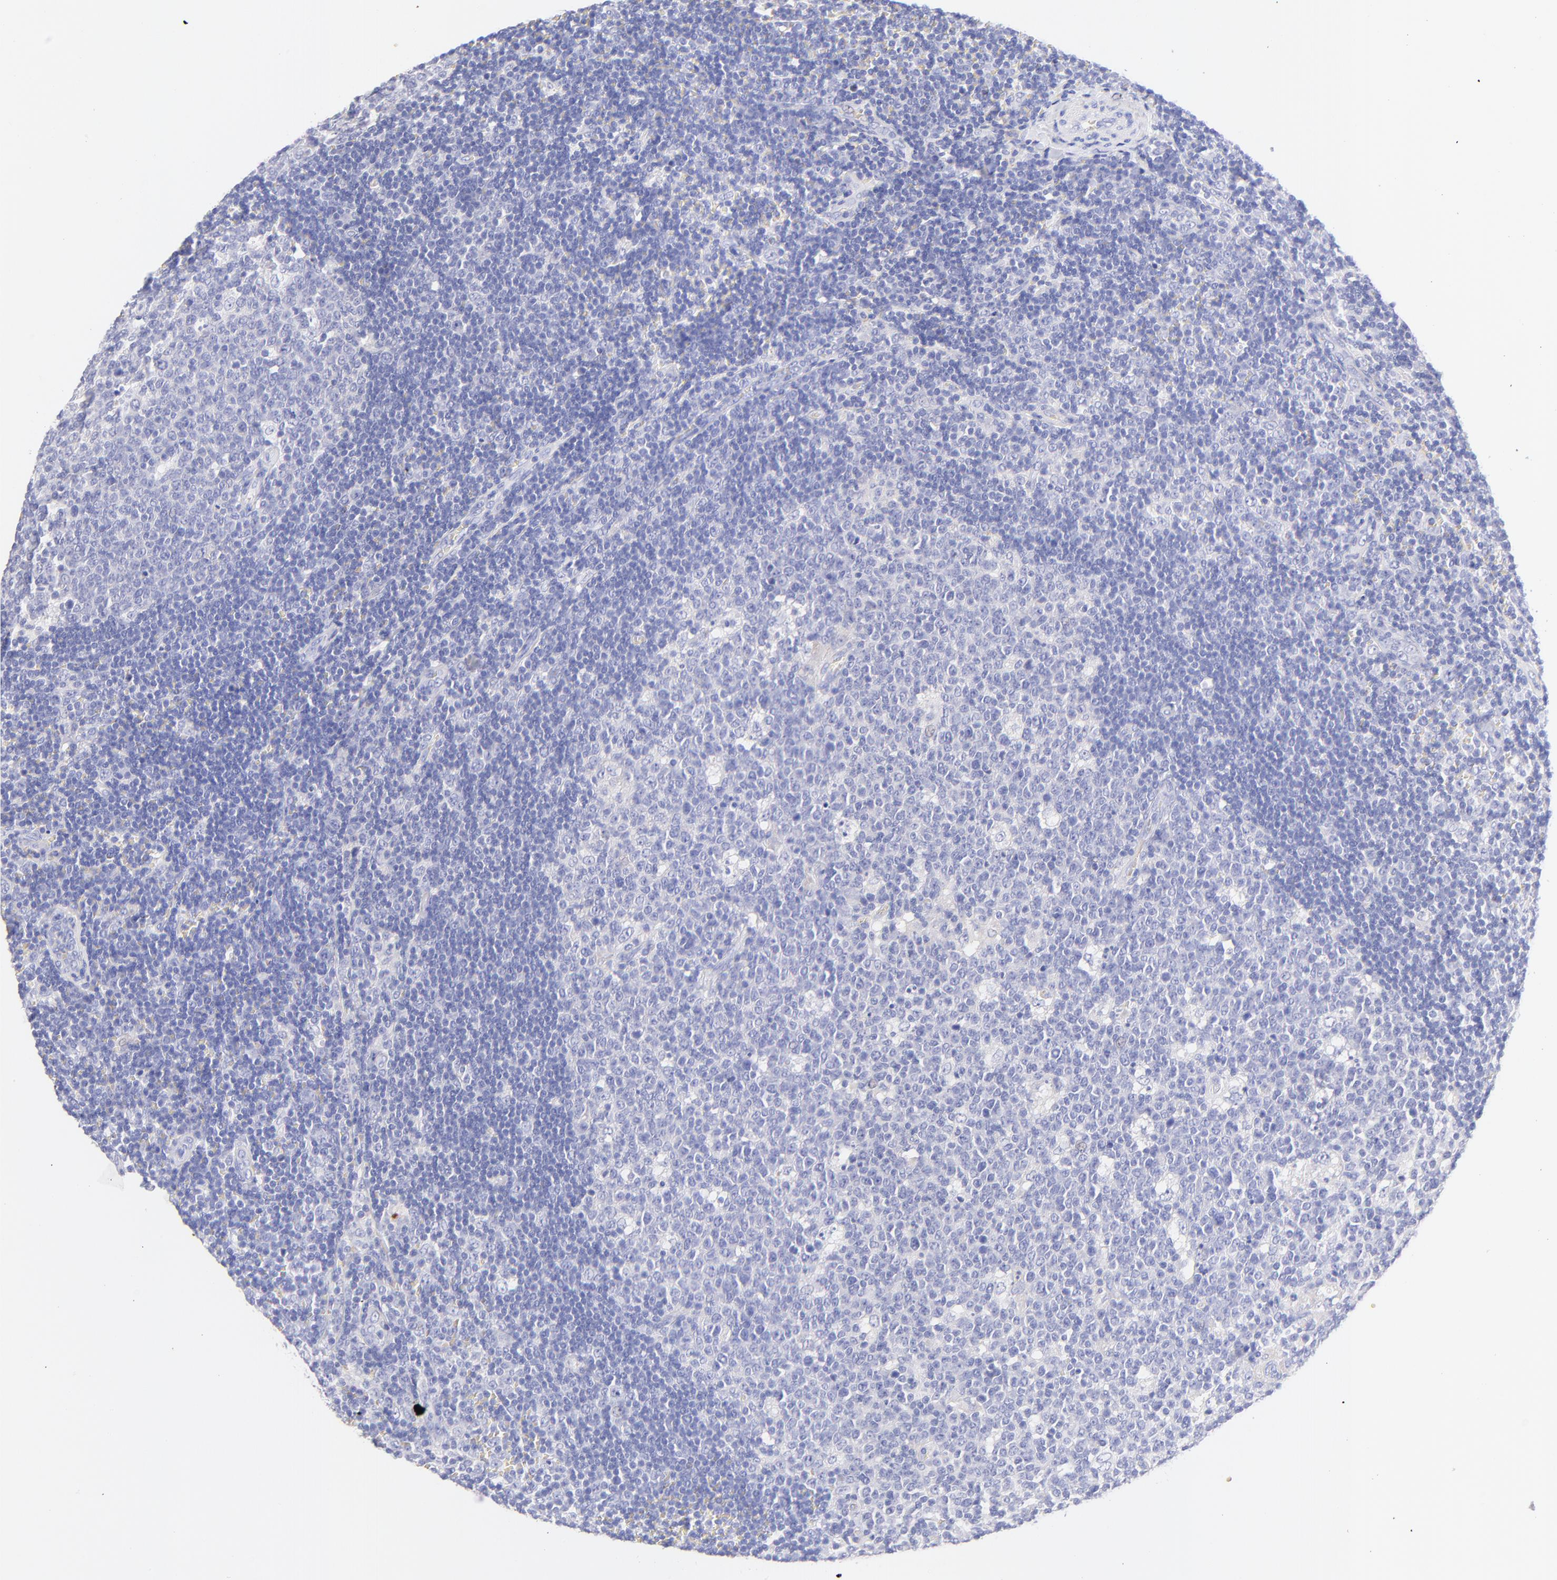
{"staining": {"intensity": "negative", "quantity": "none", "location": "none"}, "tissue": "lymph node", "cell_type": "Germinal center cells", "image_type": "normal", "snomed": [{"axis": "morphology", "description": "Normal tissue, NOS"}, {"axis": "topography", "description": "Lymph node"}, {"axis": "topography", "description": "Salivary gland"}], "caption": "Immunohistochemistry (IHC) of benign human lymph node demonstrates no positivity in germinal center cells. (DAB (3,3'-diaminobenzidine) immunohistochemistry visualized using brightfield microscopy, high magnification).", "gene": "FRMPD3", "patient": {"sex": "male", "age": 8}}